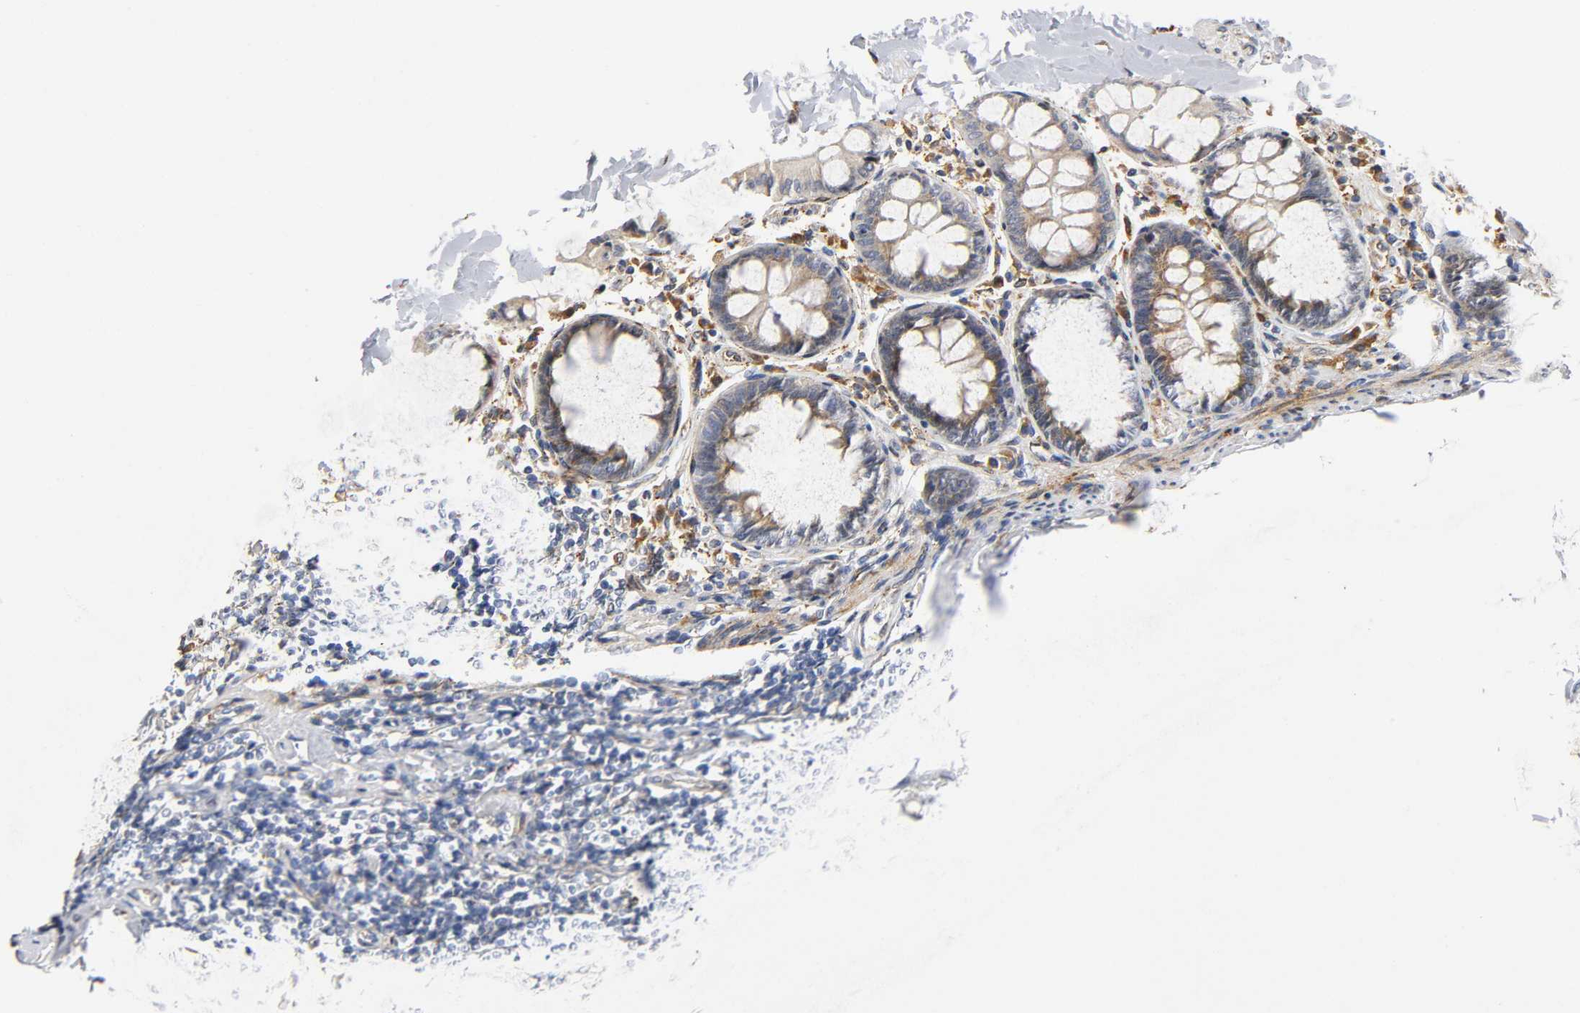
{"staining": {"intensity": "weak", "quantity": ">75%", "location": "cytoplasmic/membranous"}, "tissue": "colon", "cell_type": "Endothelial cells", "image_type": "normal", "snomed": [{"axis": "morphology", "description": "Normal tissue, NOS"}, {"axis": "topography", "description": "Colon"}], "caption": "Approximately >75% of endothelial cells in unremarkable colon display weak cytoplasmic/membranous protein expression as visualized by brown immunohistochemical staining.", "gene": "SOS2", "patient": {"sex": "female", "age": 61}}